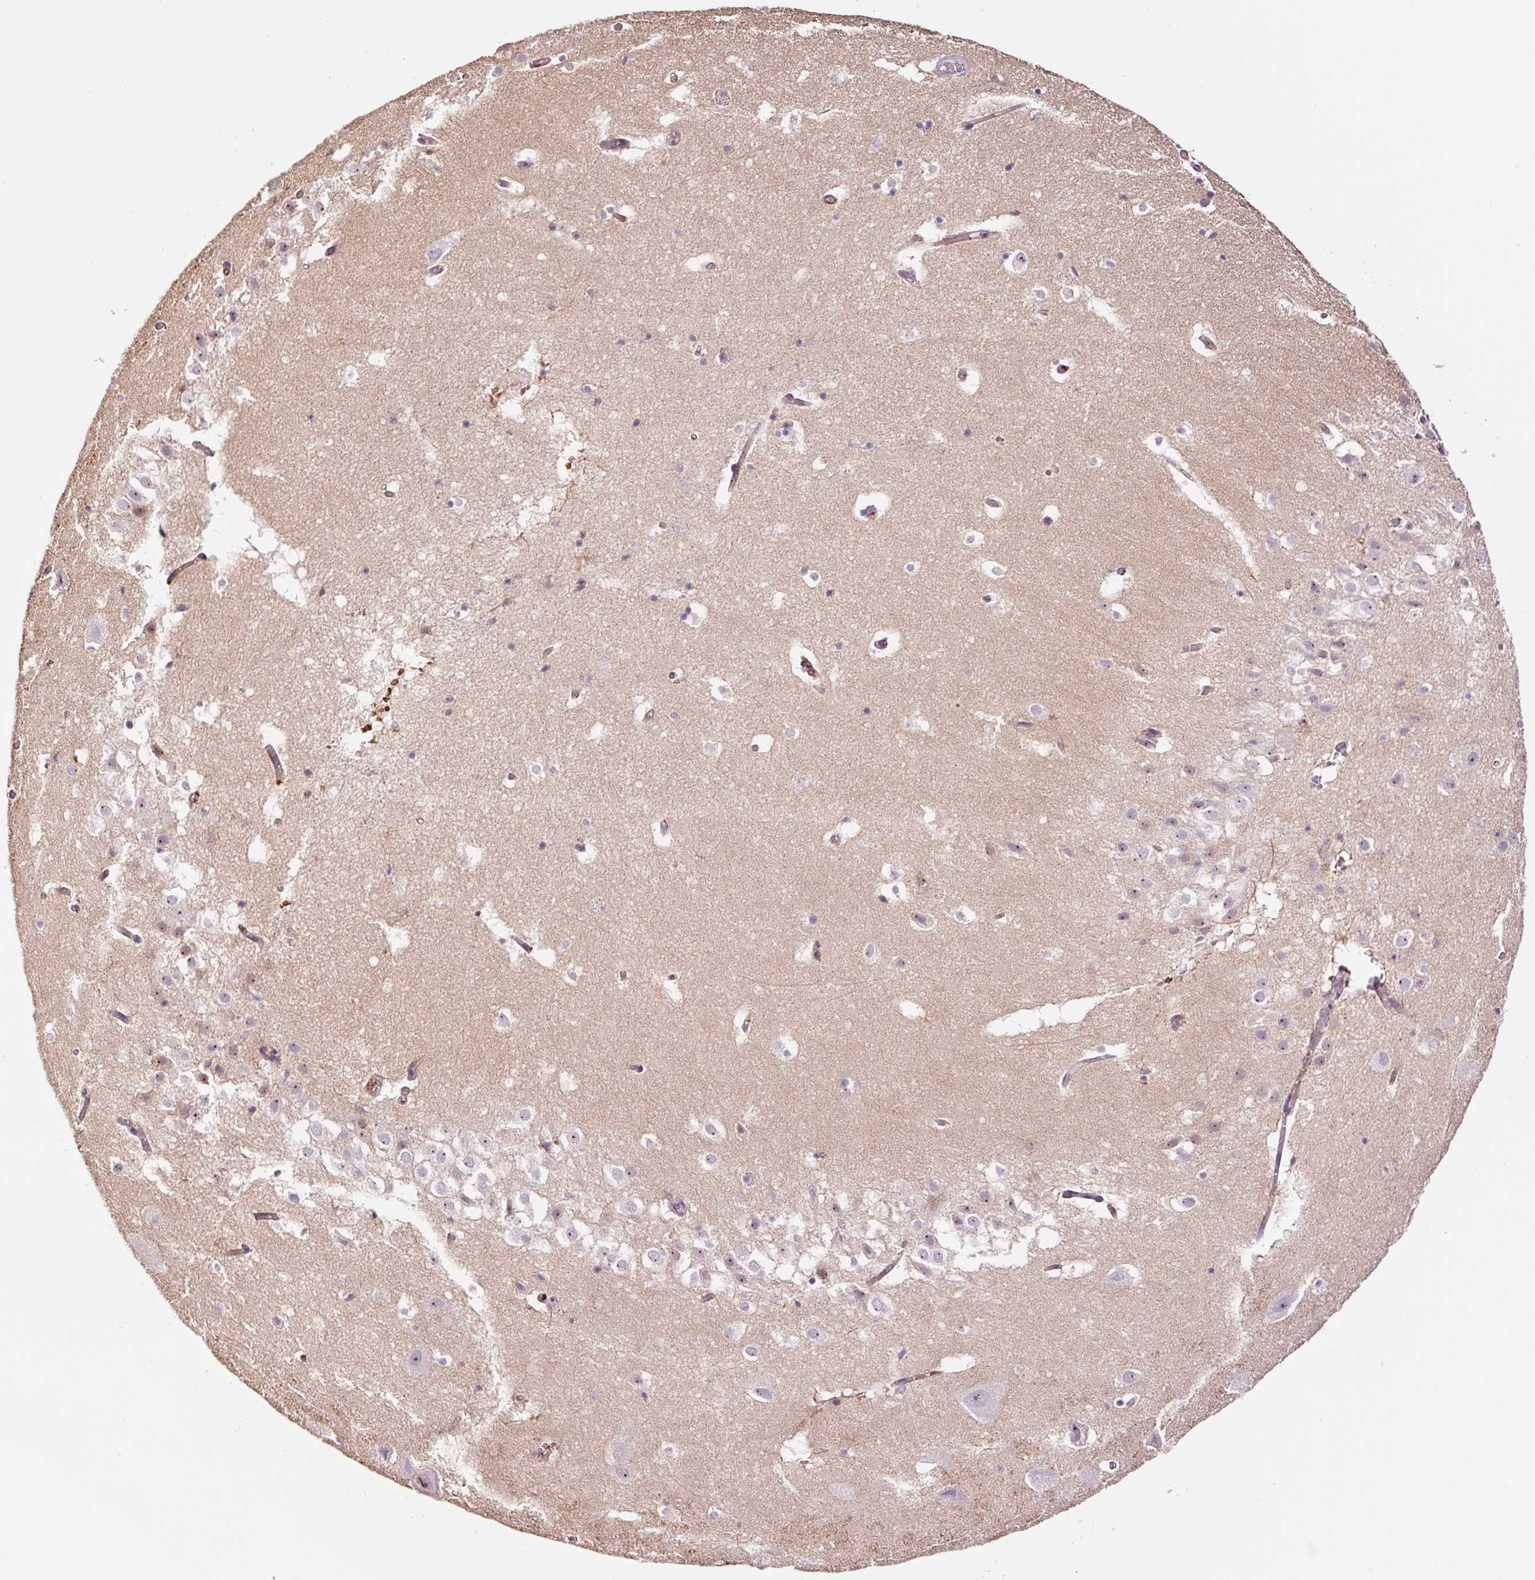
{"staining": {"intensity": "negative", "quantity": "none", "location": "none"}, "tissue": "hippocampus", "cell_type": "Glial cells", "image_type": "normal", "snomed": [{"axis": "morphology", "description": "Normal tissue, NOS"}, {"axis": "topography", "description": "Hippocampus"}], "caption": "Glial cells show no significant positivity in benign hippocampus. The staining is performed using DAB brown chromogen with nuclei counter-stained in using hematoxylin.", "gene": "TMEM235", "patient": {"sex": "female", "age": 52}}